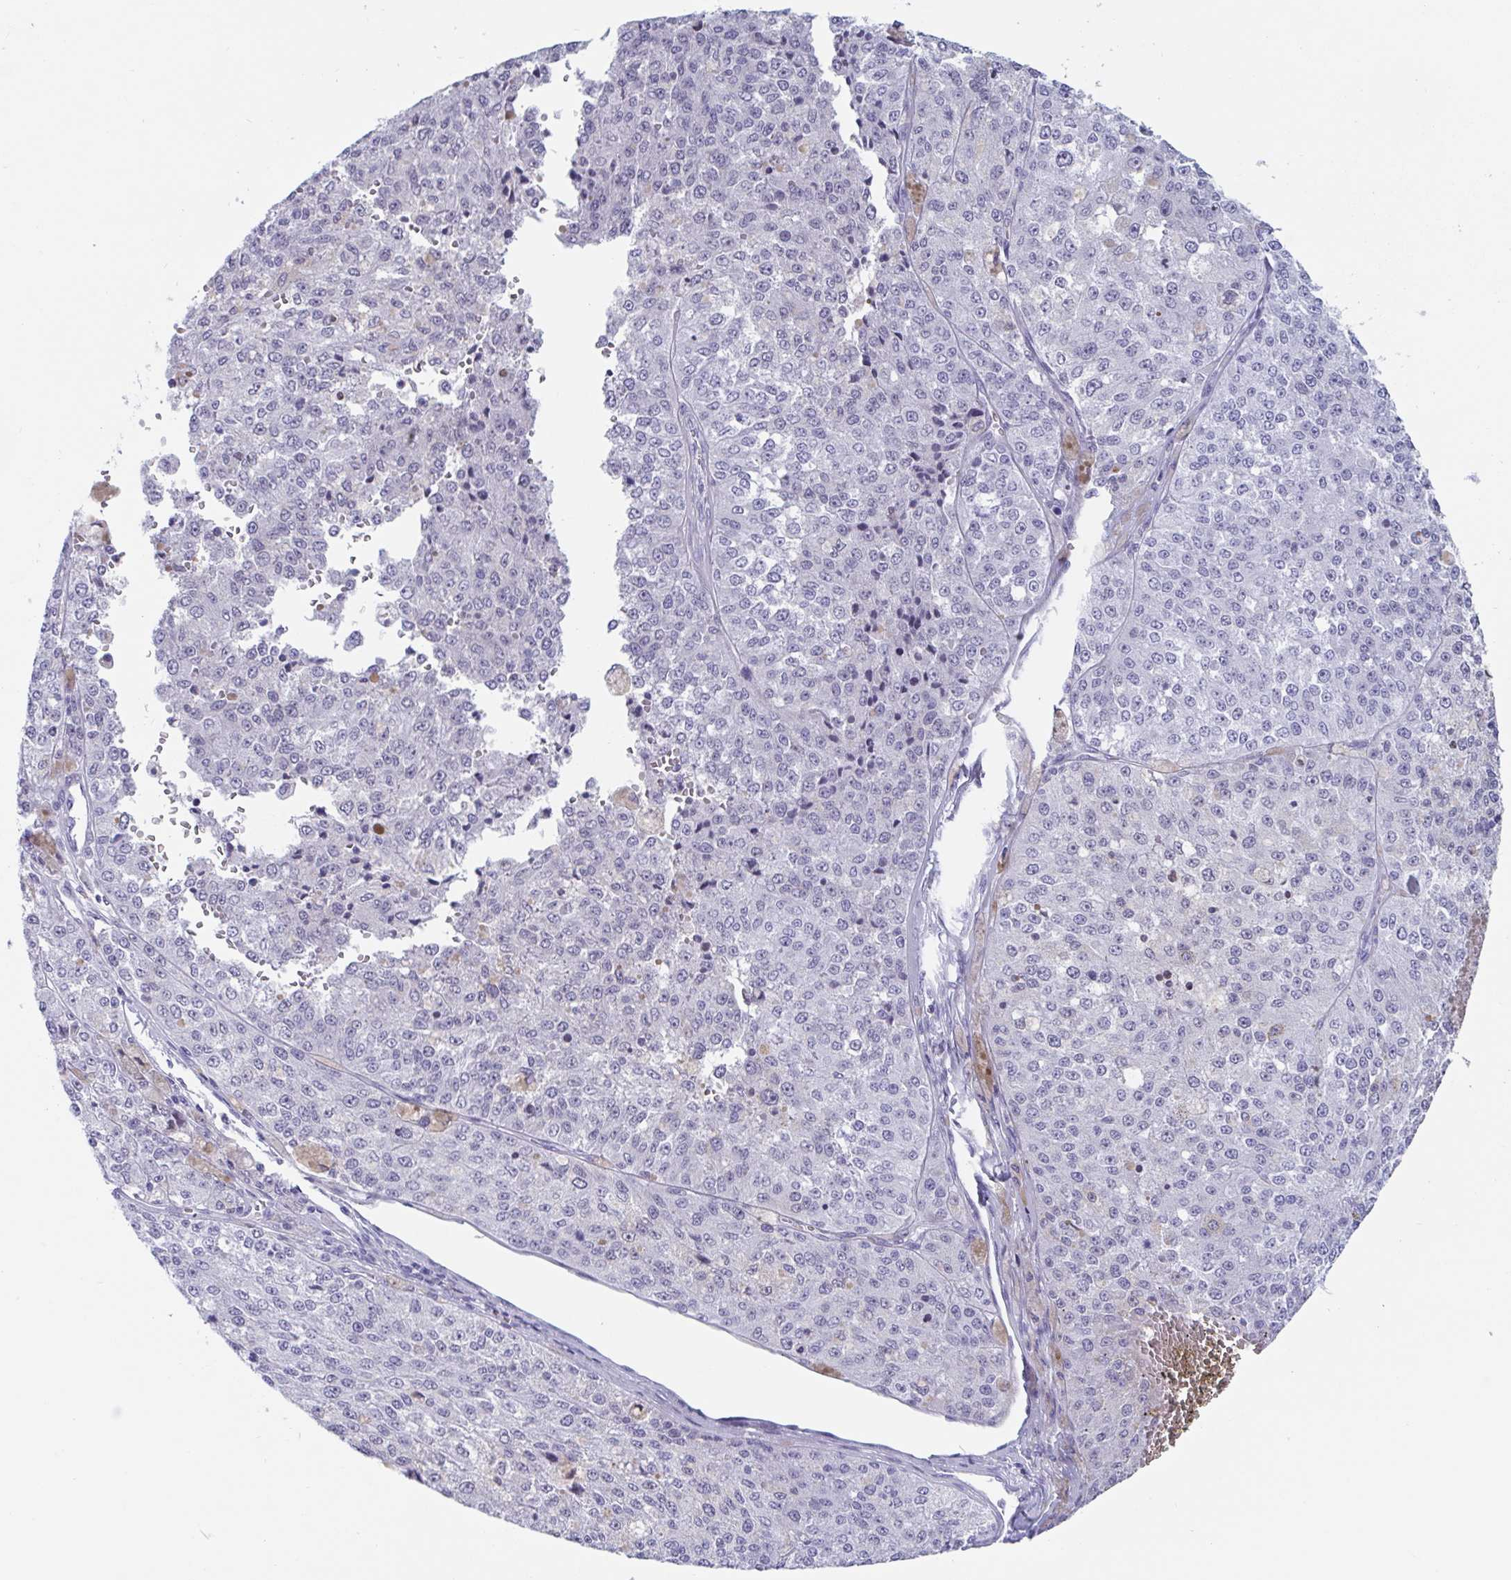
{"staining": {"intensity": "negative", "quantity": "none", "location": "none"}, "tissue": "melanoma", "cell_type": "Tumor cells", "image_type": "cancer", "snomed": [{"axis": "morphology", "description": "Malignant melanoma, Metastatic site"}, {"axis": "topography", "description": "Lymph node"}], "caption": "Melanoma was stained to show a protein in brown. There is no significant expression in tumor cells.", "gene": "CDX4", "patient": {"sex": "female", "age": 64}}